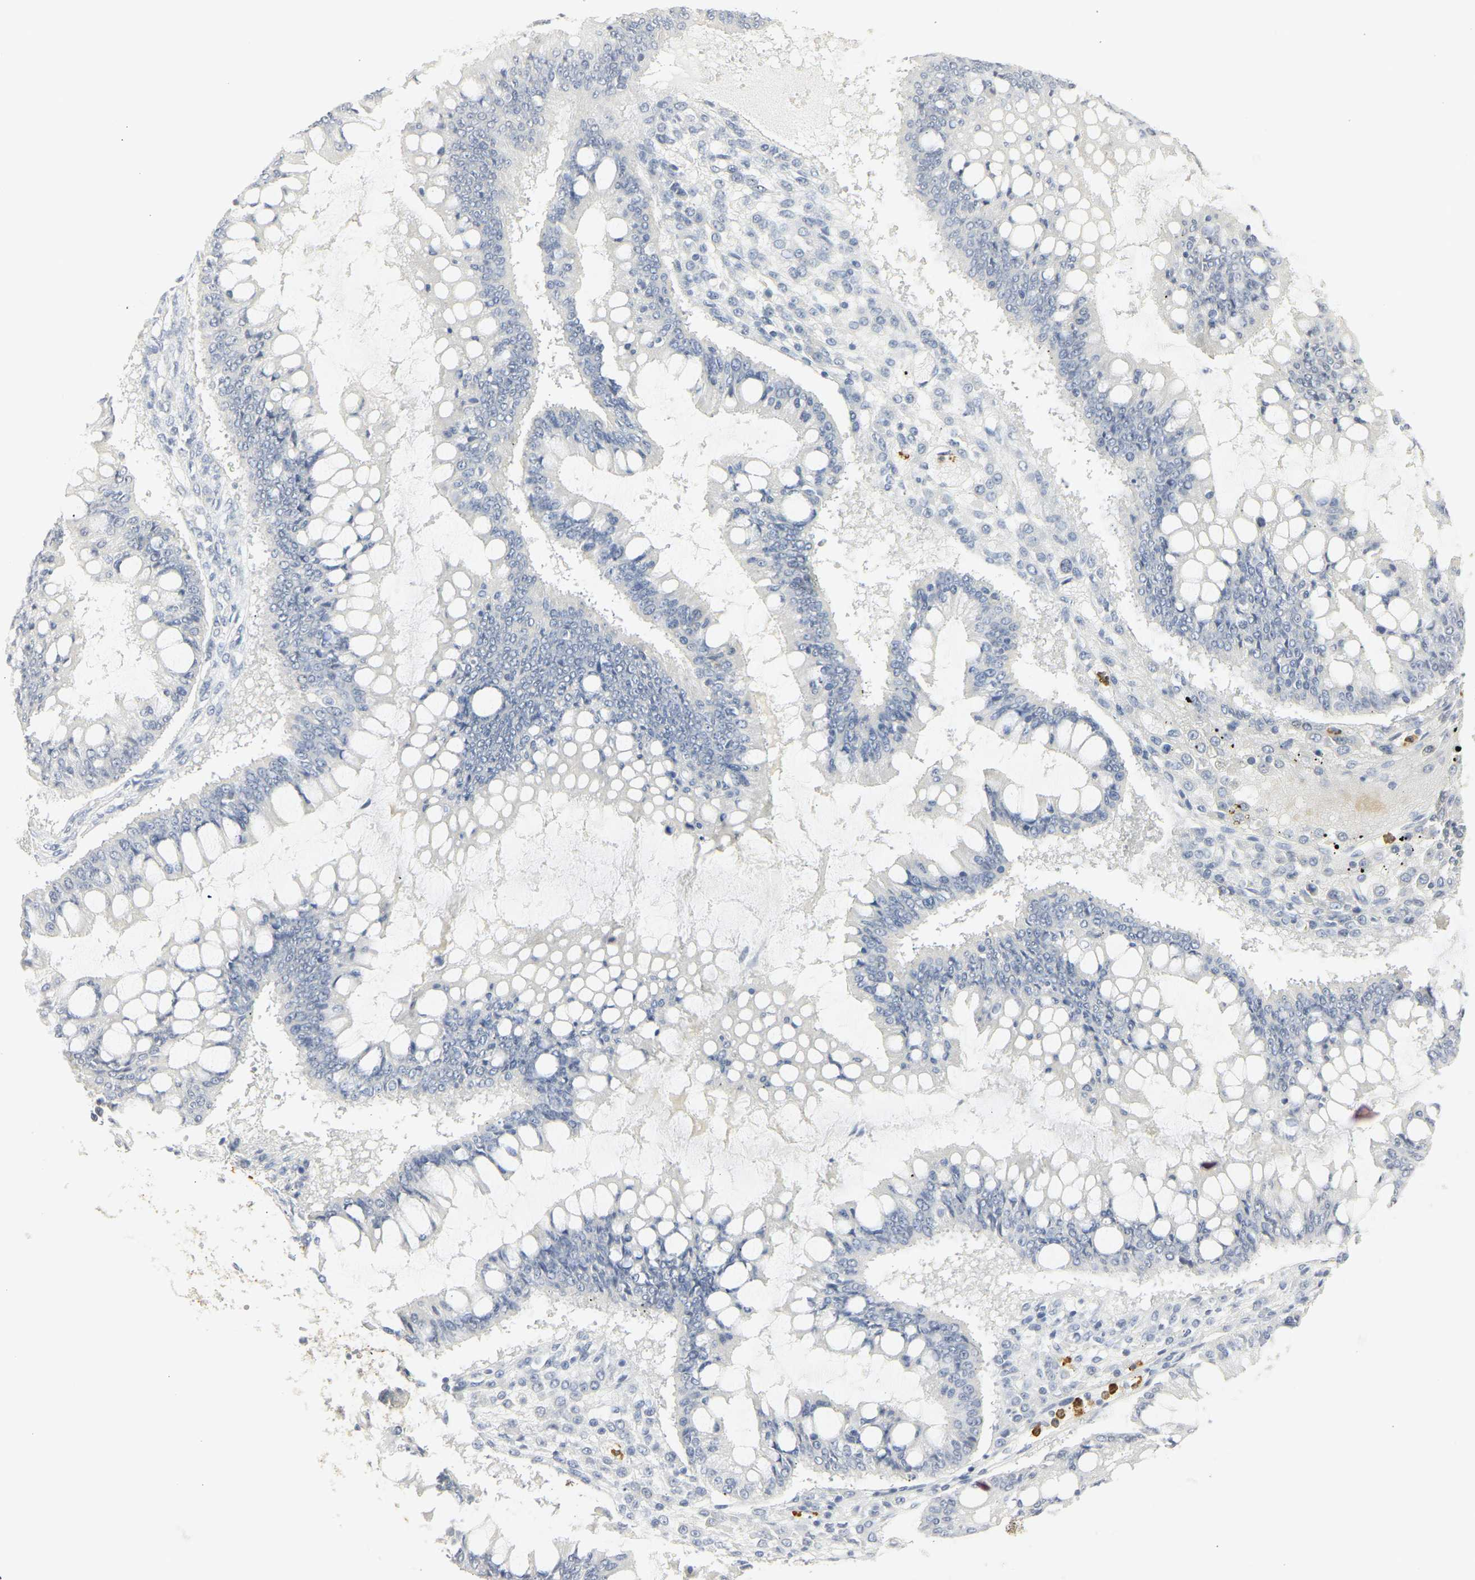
{"staining": {"intensity": "negative", "quantity": "none", "location": "none"}, "tissue": "ovarian cancer", "cell_type": "Tumor cells", "image_type": "cancer", "snomed": [{"axis": "morphology", "description": "Cystadenocarcinoma, mucinous, NOS"}, {"axis": "topography", "description": "Ovary"}], "caption": "Micrograph shows no protein expression in tumor cells of mucinous cystadenocarcinoma (ovarian) tissue.", "gene": "MPO", "patient": {"sex": "female", "age": 73}}